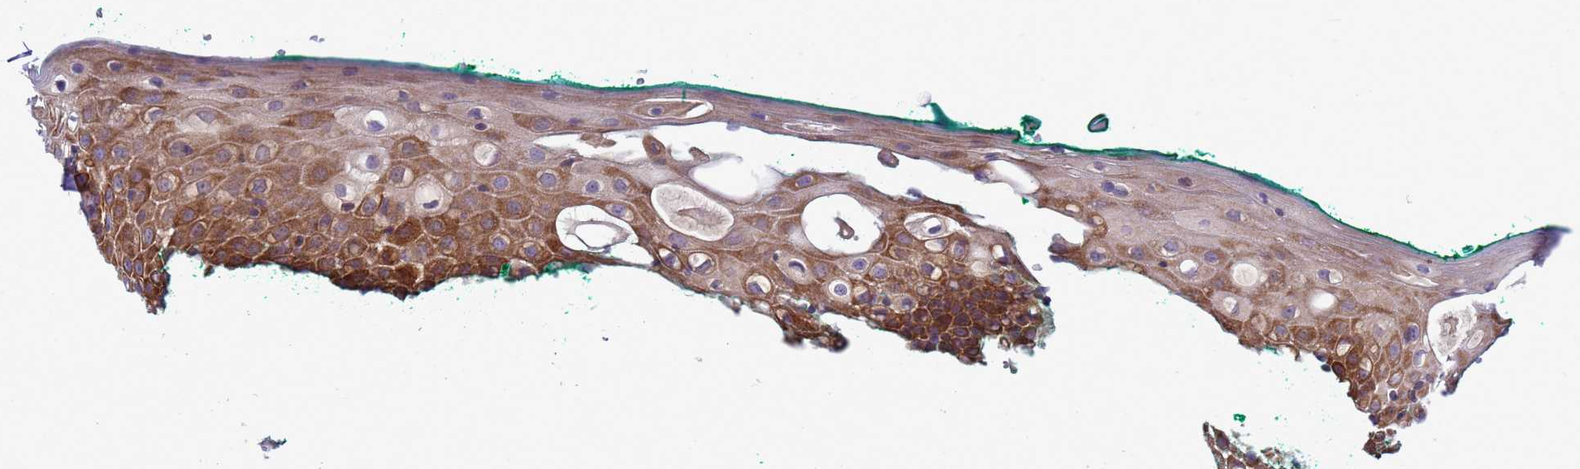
{"staining": {"intensity": "strong", "quantity": ">75%", "location": "cytoplasmic/membranous"}, "tissue": "oral mucosa", "cell_type": "Squamous epithelial cells", "image_type": "normal", "snomed": [{"axis": "morphology", "description": "Normal tissue, NOS"}, {"axis": "topography", "description": "Oral tissue"}], "caption": "Oral mucosa was stained to show a protein in brown. There is high levels of strong cytoplasmic/membranous expression in approximately >75% of squamous epithelial cells. (brown staining indicates protein expression, while blue staining denotes nuclei).", "gene": "MON1B", "patient": {"sex": "female", "age": 70}}